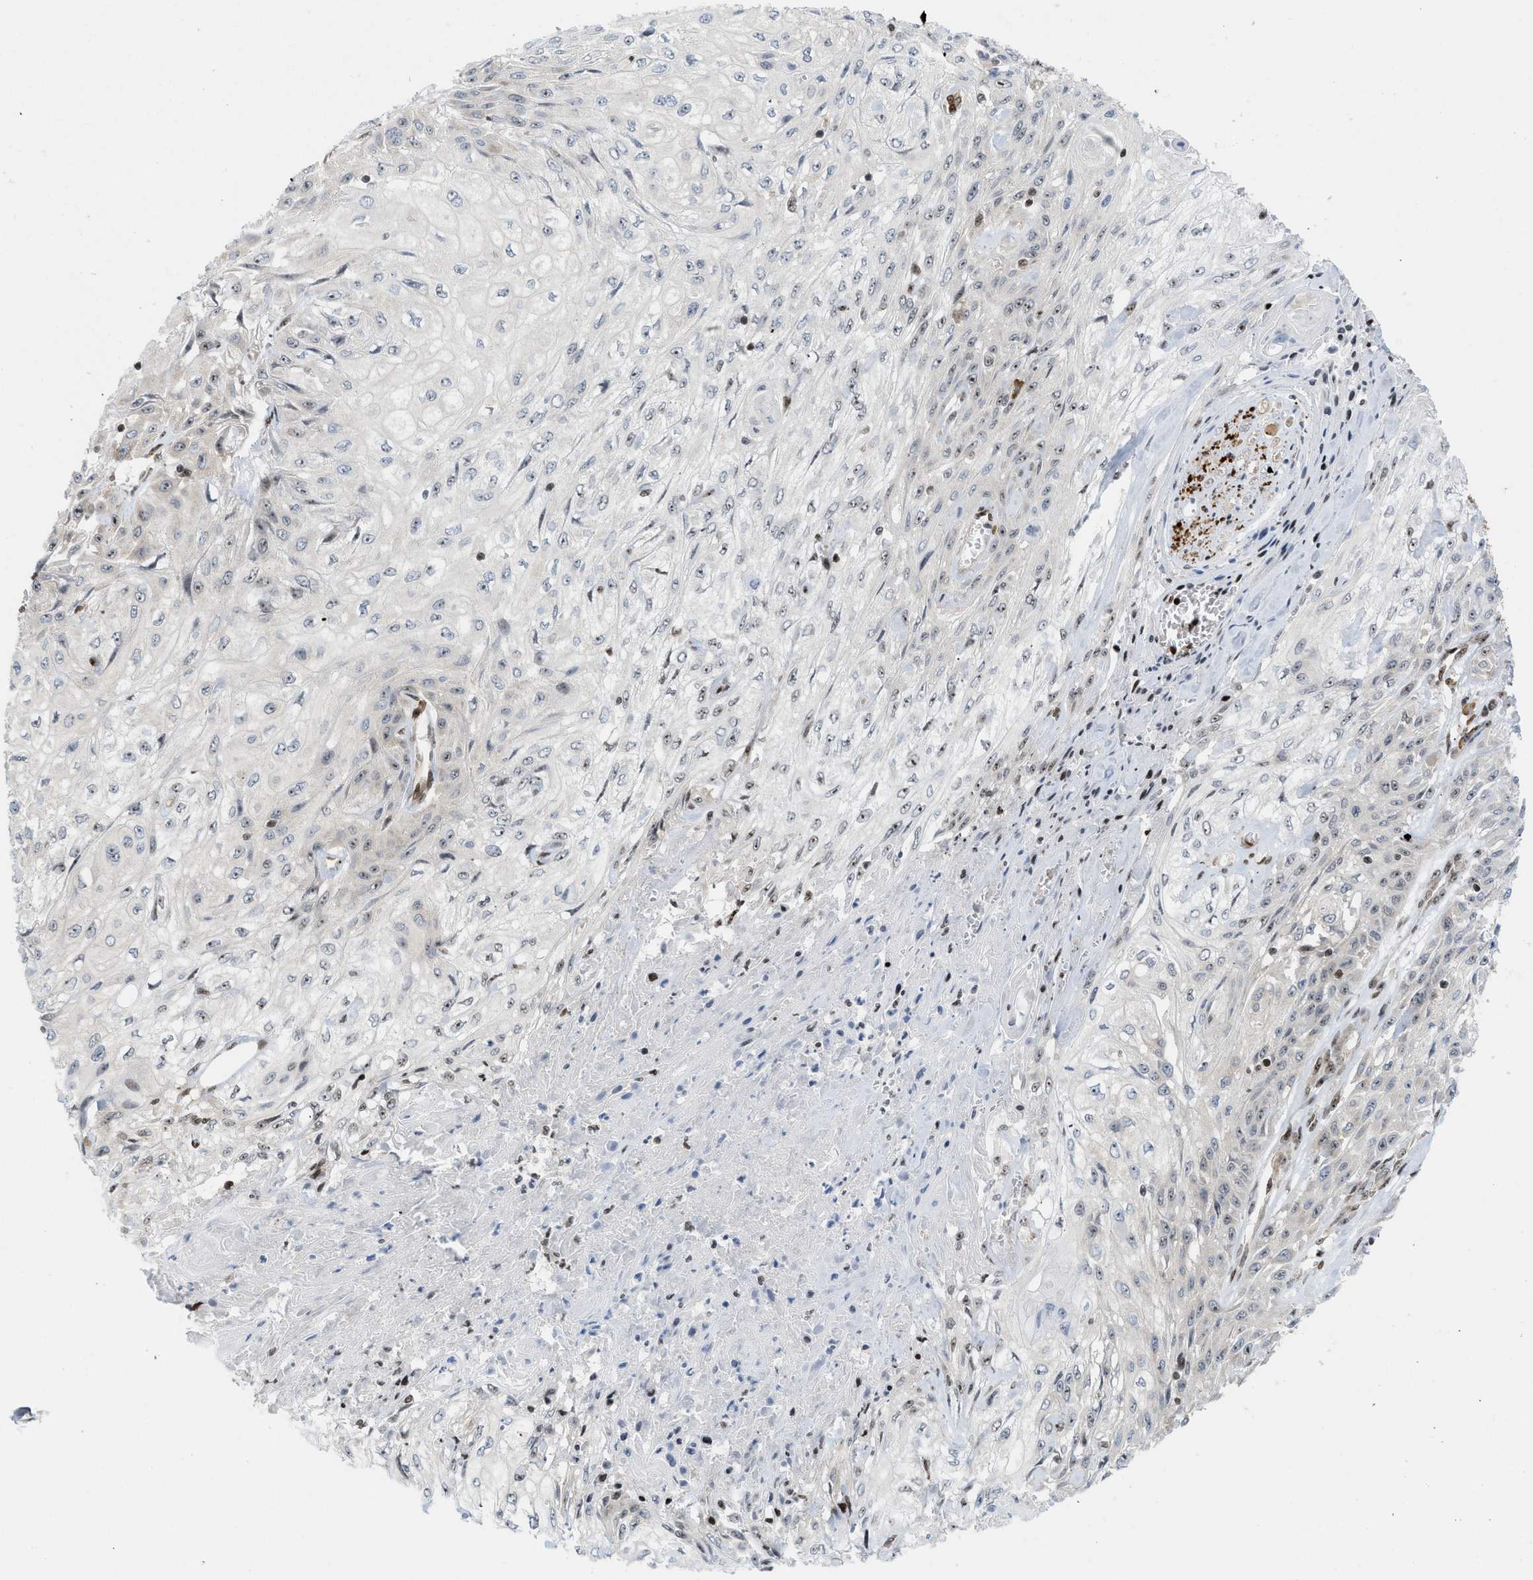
{"staining": {"intensity": "moderate", "quantity": "<25%", "location": "nuclear"}, "tissue": "skin cancer", "cell_type": "Tumor cells", "image_type": "cancer", "snomed": [{"axis": "morphology", "description": "Squamous cell carcinoma, NOS"}, {"axis": "morphology", "description": "Squamous cell carcinoma, metastatic, NOS"}, {"axis": "topography", "description": "Skin"}, {"axis": "topography", "description": "Lymph node"}], "caption": "High-power microscopy captured an IHC image of squamous cell carcinoma (skin), revealing moderate nuclear expression in about <25% of tumor cells.", "gene": "ZNF22", "patient": {"sex": "male", "age": 75}}